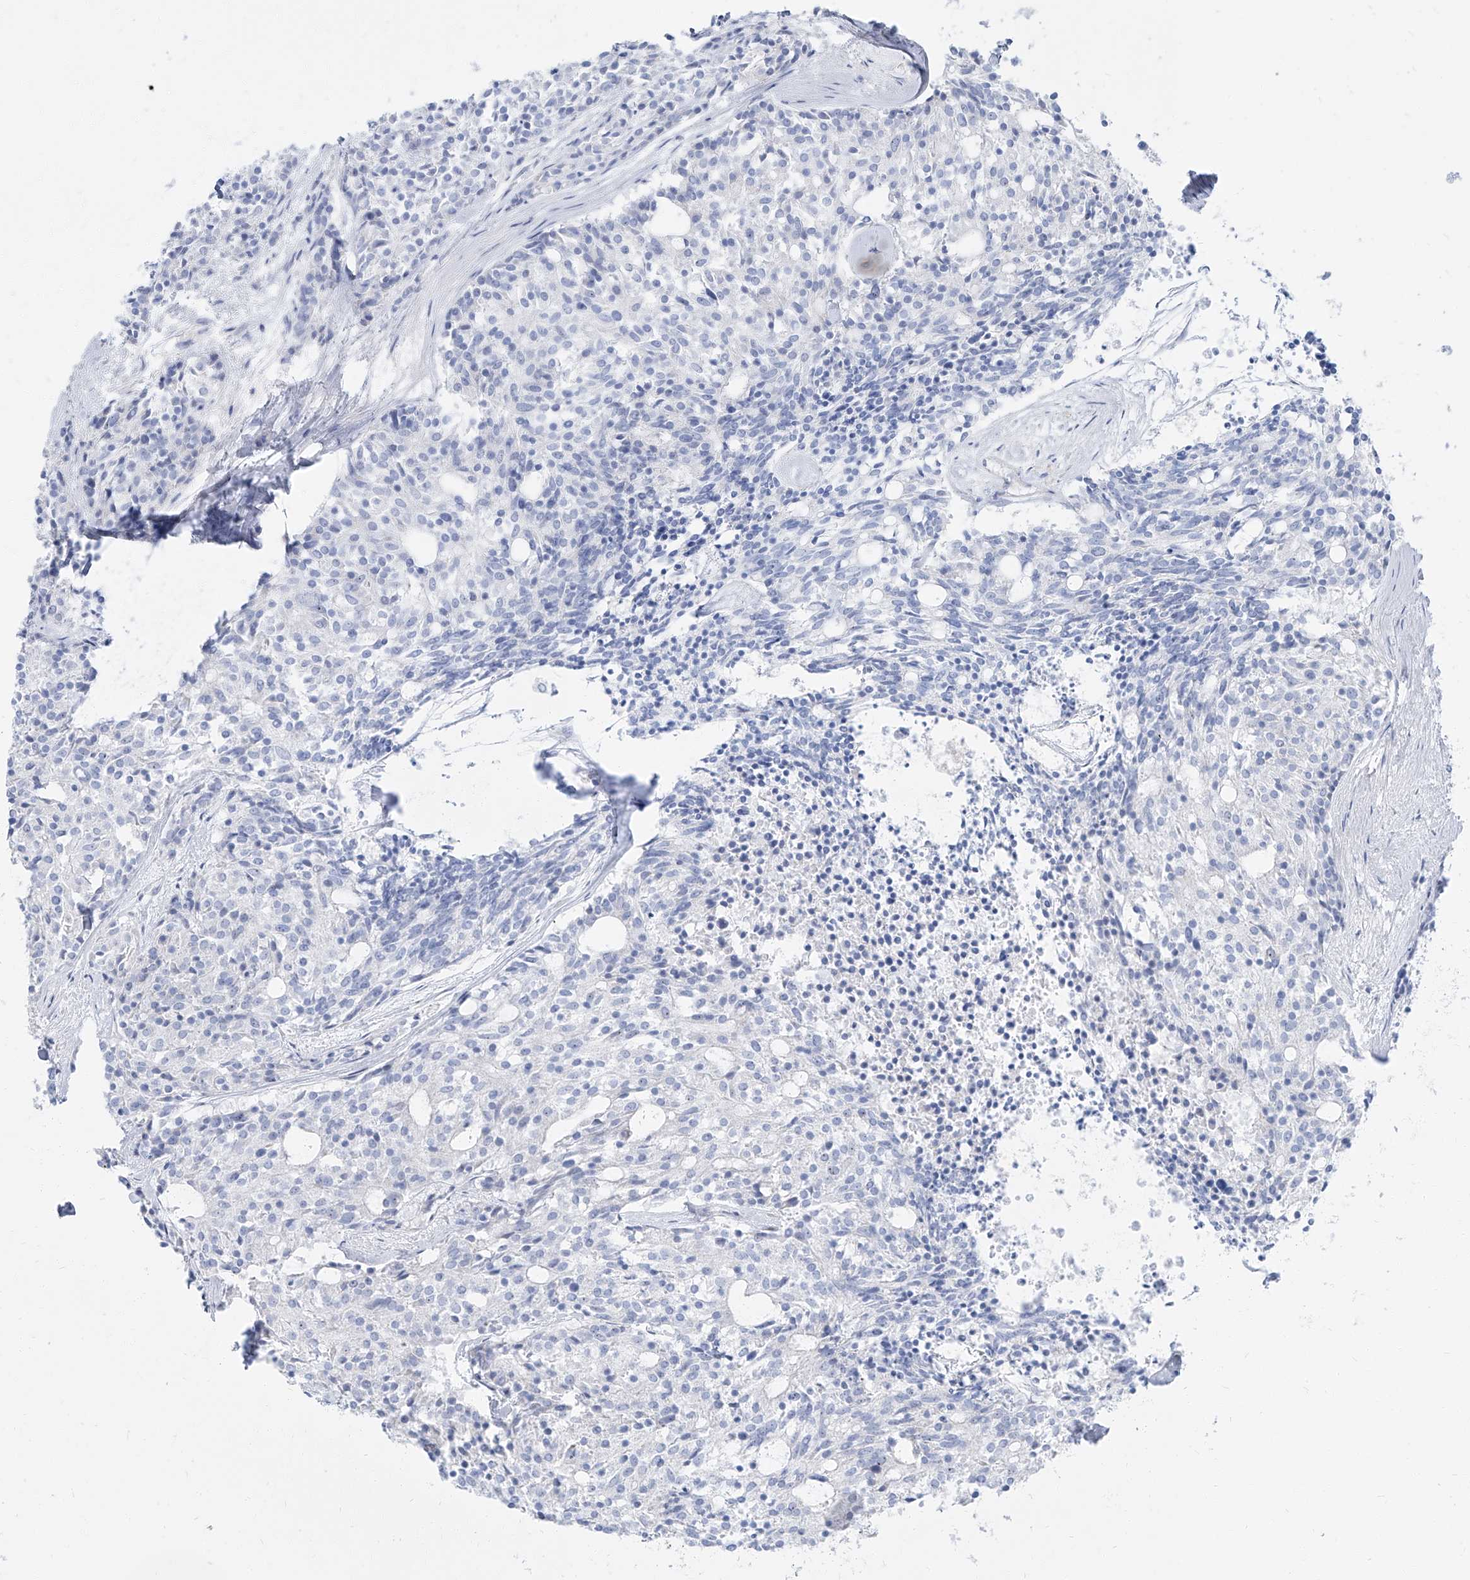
{"staining": {"intensity": "negative", "quantity": "none", "location": "none"}, "tissue": "carcinoid", "cell_type": "Tumor cells", "image_type": "cancer", "snomed": [{"axis": "morphology", "description": "Carcinoid, malignant, NOS"}, {"axis": "topography", "description": "Pancreas"}], "caption": "Carcinoid was stained to show a protein in brown. There is no significant staining in tumor cells.", "gene": "TXLNB", "patient": {"sex": "female", "age": 54}}